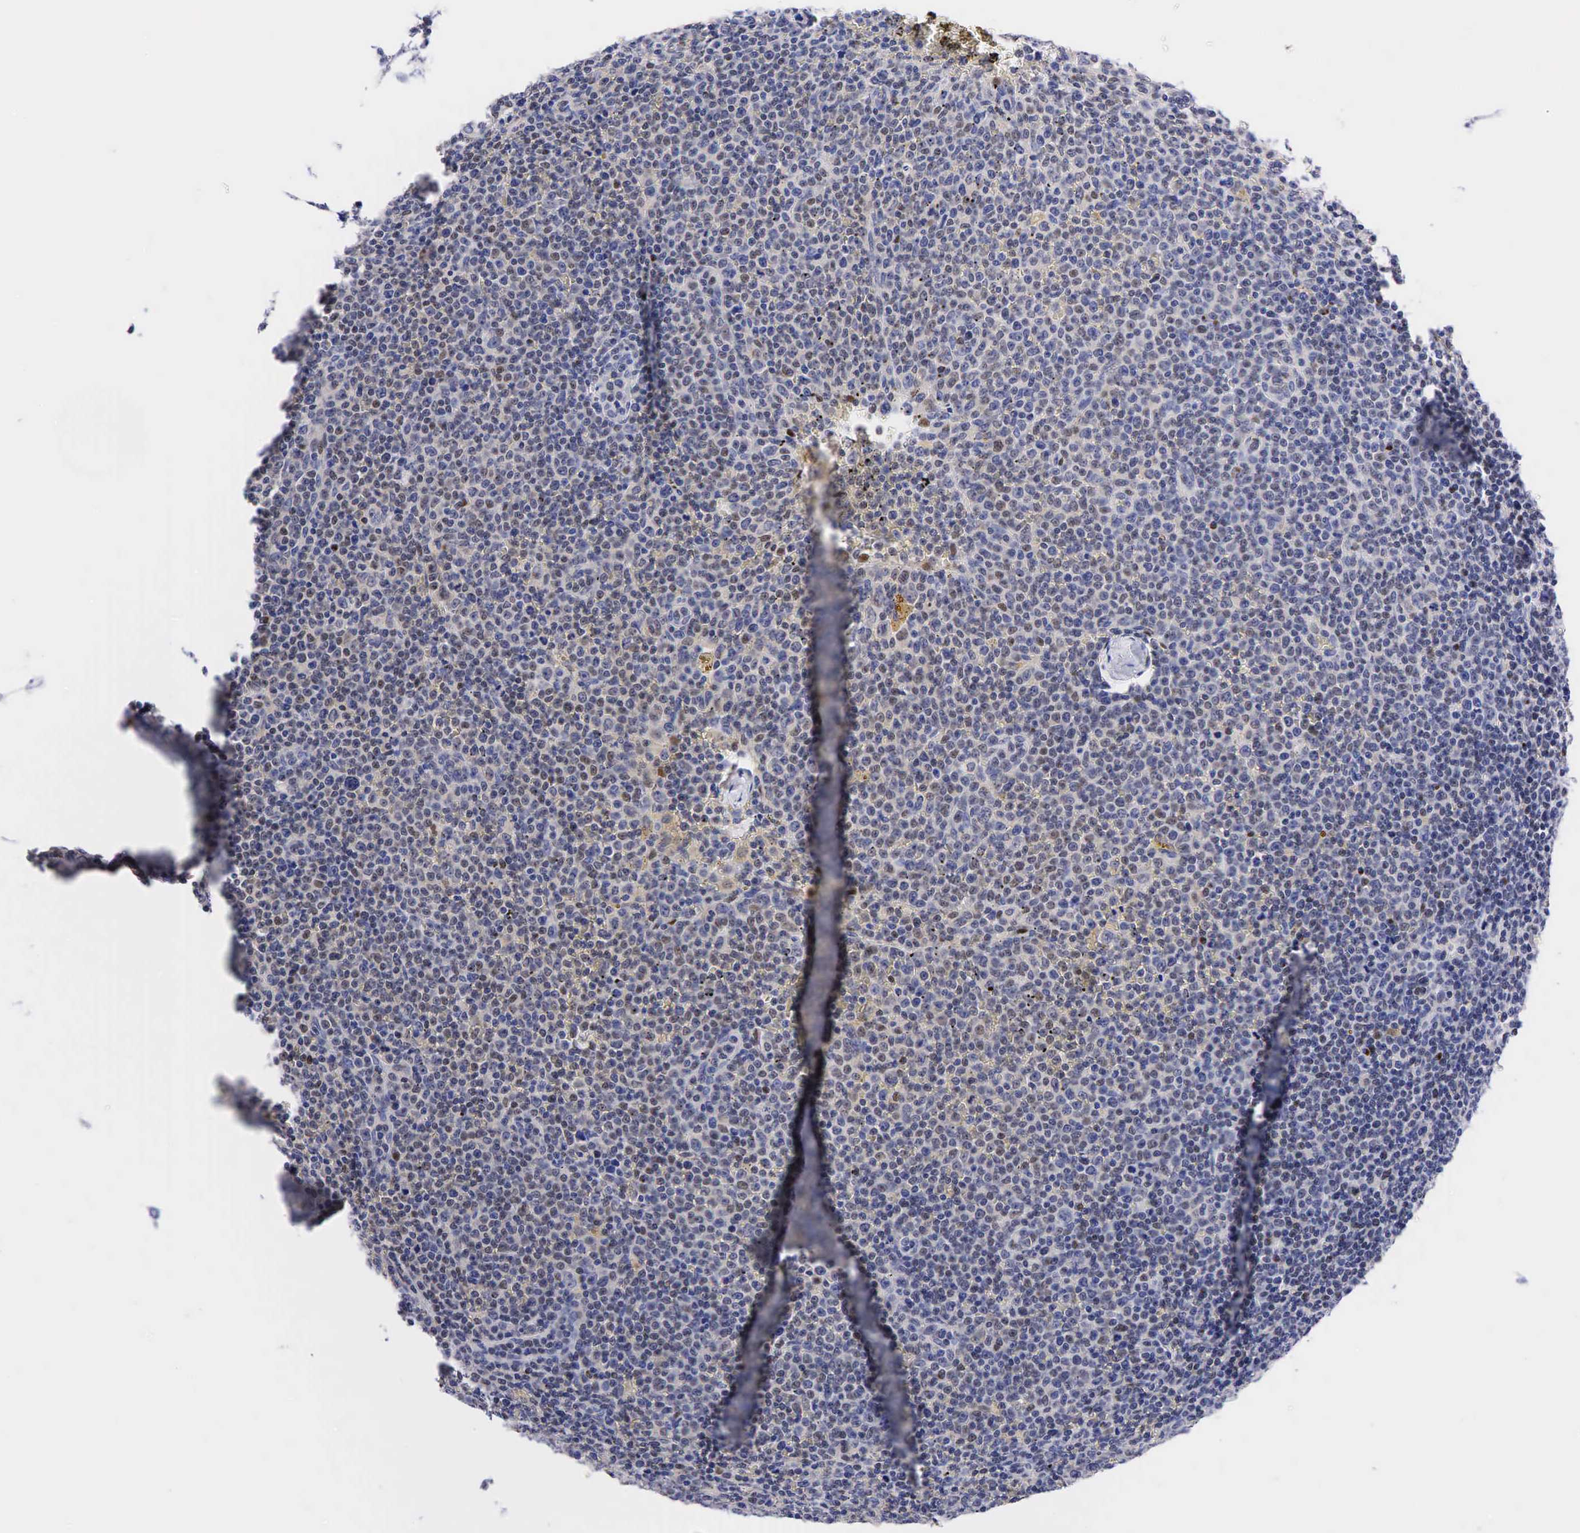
{"staining": {"intensity": "weak", "quantity": "25%-75%", "location": "nuclear"}, "tissue": "lymphoma", "cell_type": "Tumor cells", "image_type": "cancer", "snomed": [{"axis": "morphology", "description": "Malignant lymphoma, non-Hodgkin's type, Low grade"}, {"axis": "topography", "description": "Lymph node"}], "caption": "Malignant lymphoma, non-Hodgkin's type (low-grade) stained for a protein (brown) shows weak nuclear positive expression in about 25%-75% of tumor cells.", "gene": "CCND1", "patient": {"sex": "male", "age": 50}}